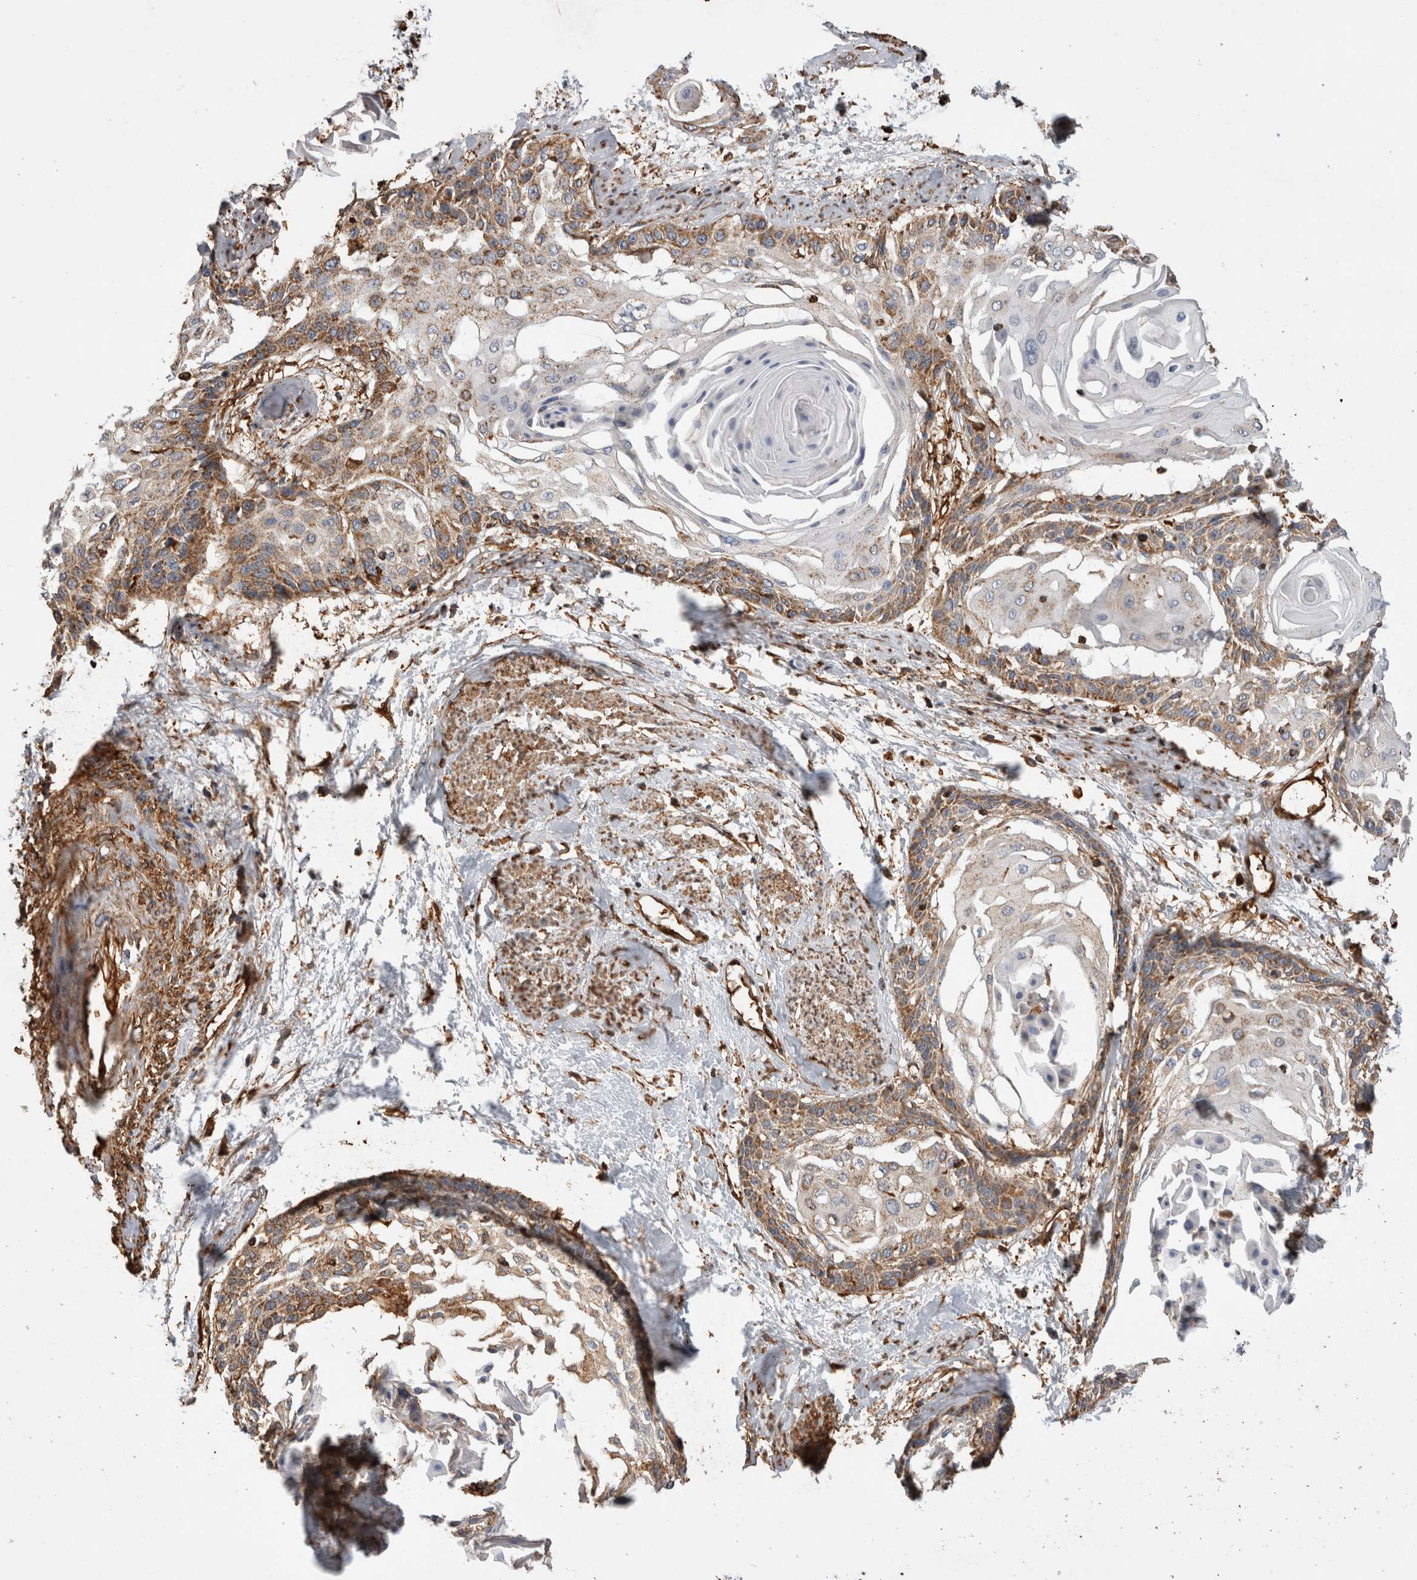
{"staining": {"intensity": "moderate", "quantity": "25%-75%", "location": "cytoplasmic/membranous"}, "tissue": "cervical cancer", "cell_type": "Tumor cells", "image_type": "cancer", "snomed": [{"axis": "morphology", "description": "Squamous cell carcinoma, NOS"}, {"axis": "topography", "description": "Cervix"}], "caption": "Cervical cancer stained for a protein (brown) exhibits moderate cytoplasmic/membranous positive positivity in approximately 25%-75% of tumor cells.", "gene": "ZNF397", "patient": {"sex": "female", "age": 57}}